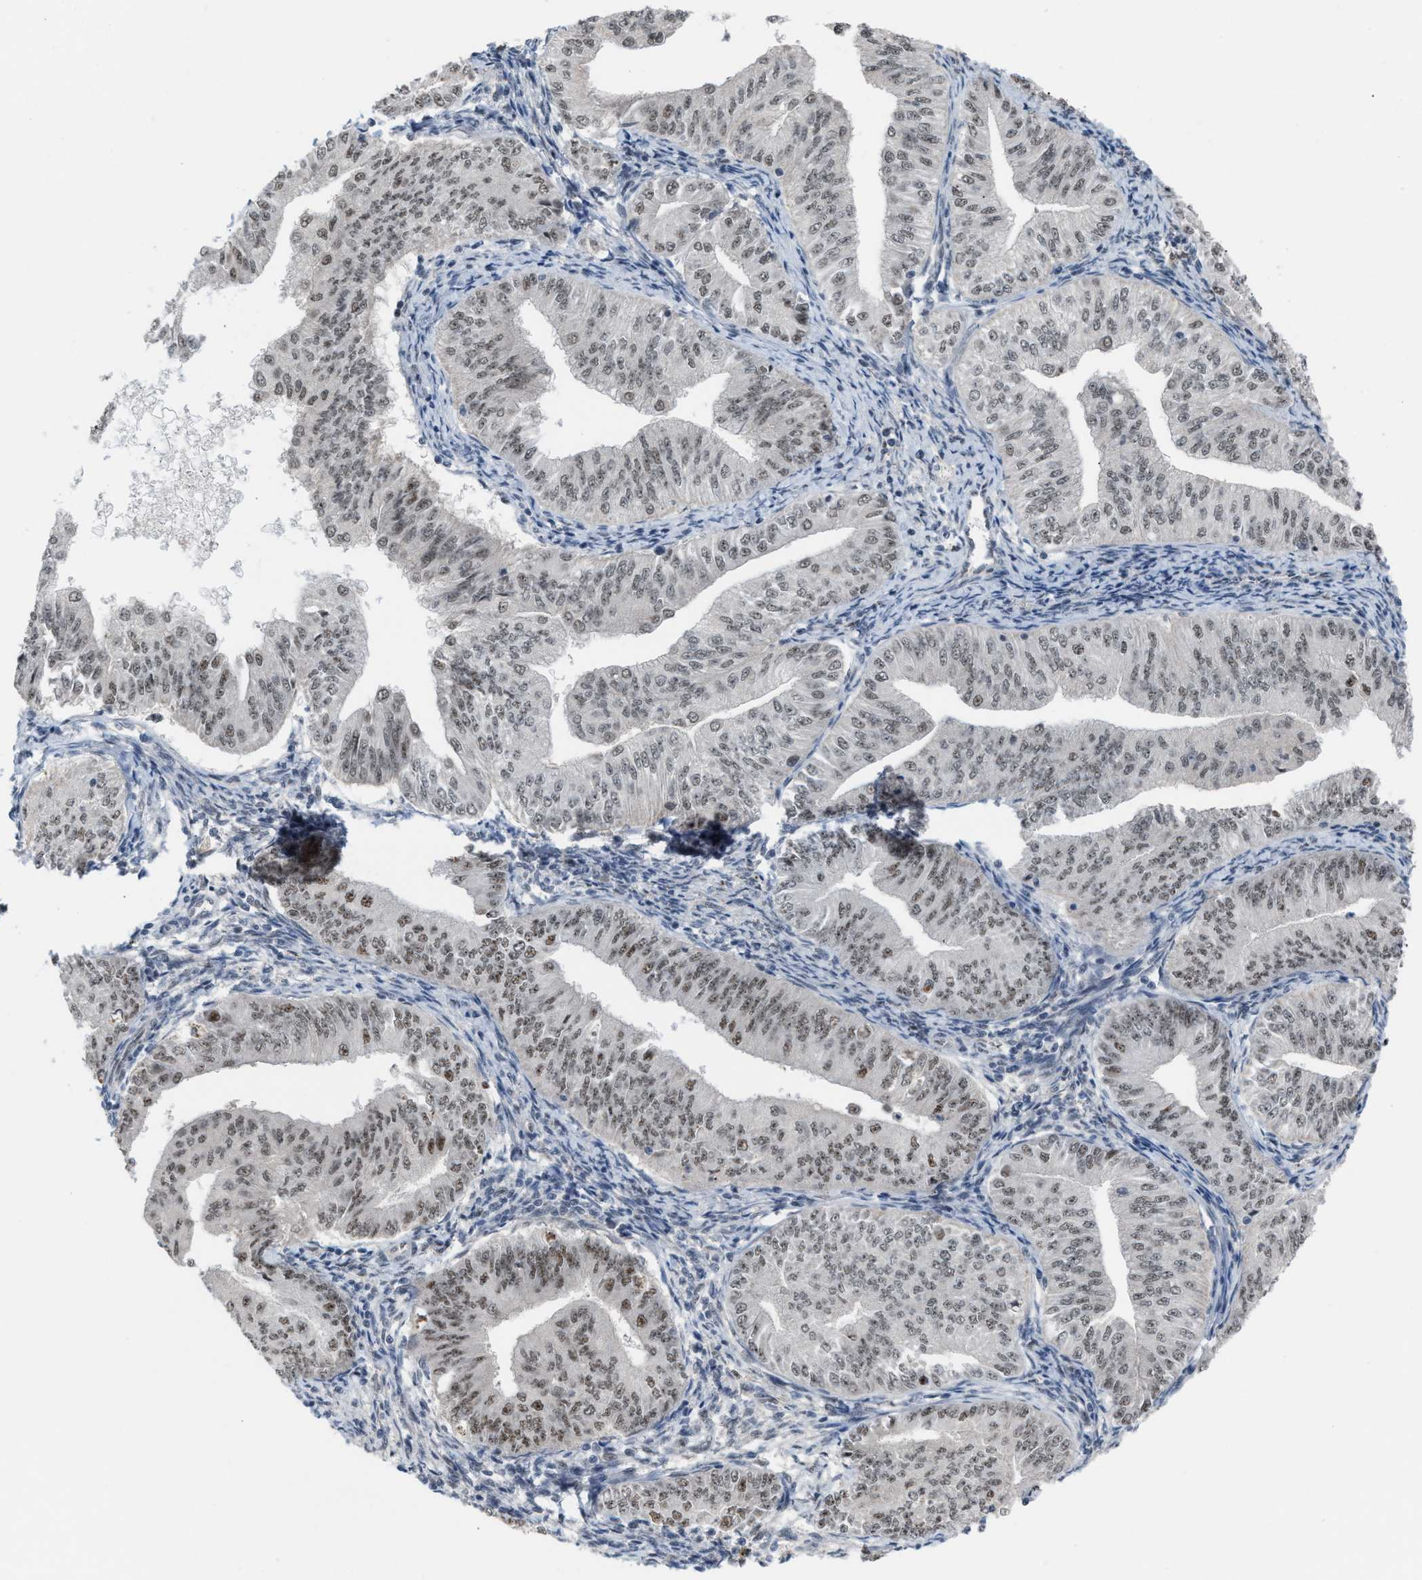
{"staining": {"intensity": "weak", "quantity": ">75%", "location": "nuclear"}, "tissue": "endometrial cancer", "cell_type": "Tumor cells", "image_type": "cancer", "snomed": [{"axis": "morphology", "description": "Normal tissue, NOS"}, {"axis": "morphology", "description": "Adenocarcinoma, NOS"}, {"axis": "topography", "description": "Endometrium"}], "caption": "DAB (3,3'-diaminobenzidine) immunohistochemical staining of human endometrial cancer (adenocarcinoma) exhibits weak nuclear protein positivity in approximately >75% of tumor cells. The staining was performed using DAB (3,3'-diaminobenzidine), with brown indicating positive protein expression. Nuclei are stained blue with hematoxylin.", "gene": "PRPF4", "patient": {"sex": "female", "age": 53}}